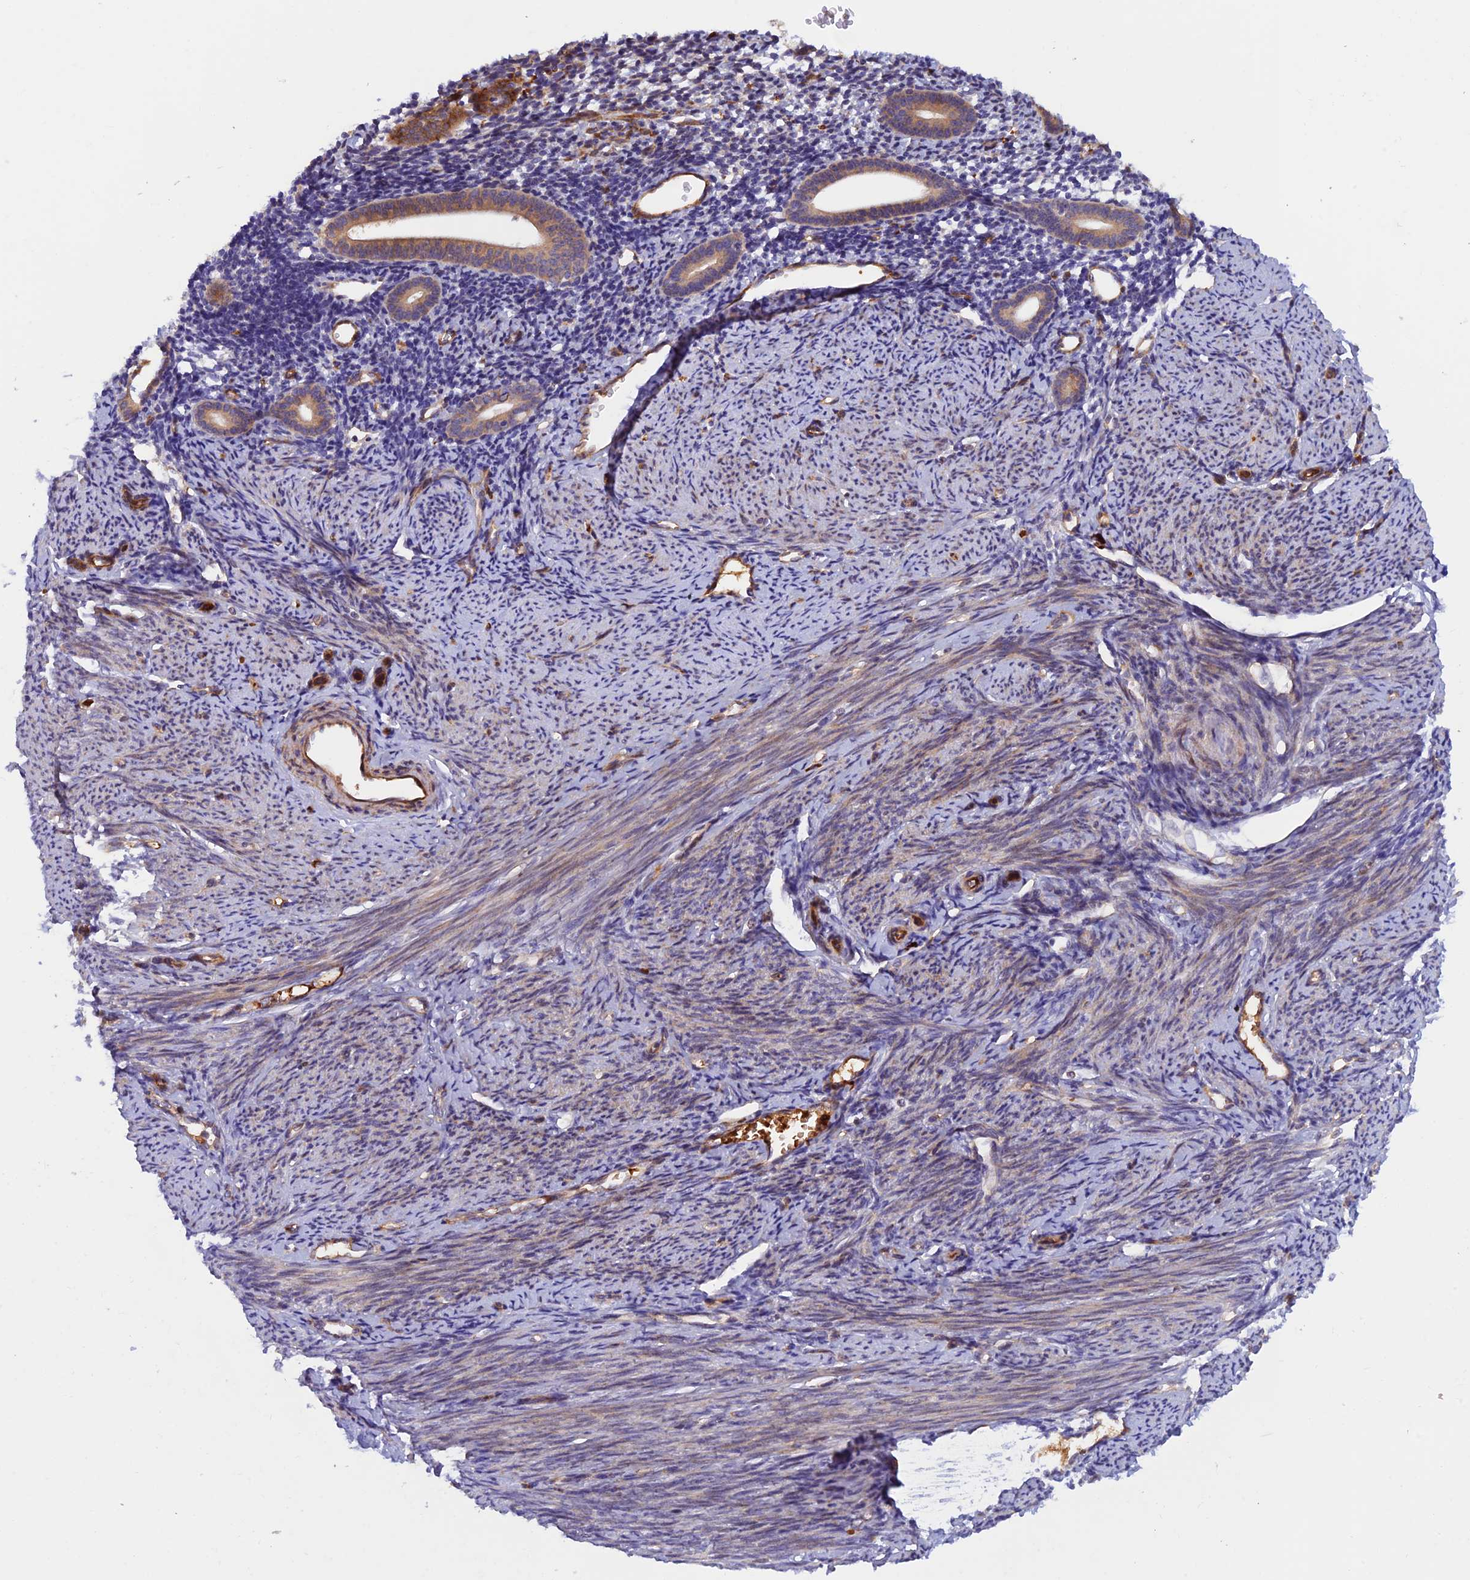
{"staining": {"intensity": "weak", "quantity": "<25%", "location": "cytoplasmic/membranous"}, "tissue": "endometrium", "cell_type": "Cells in endometrial stroma", "image_type": "normal", "snomed": [{"axis": "morphology", "description": "Normal tissue, NOS"}, {"axis": "topography", "description": "Endometrium"}], "caption": "There is no significant expression in cells in endometrial stroma of endometrium. (Brightfield microscopy of DAB (3,3'-diaminobenzidine) IHC at high magnification).", "gene": "GMCL1", "patient": {"sex": "female", "age": 56}}